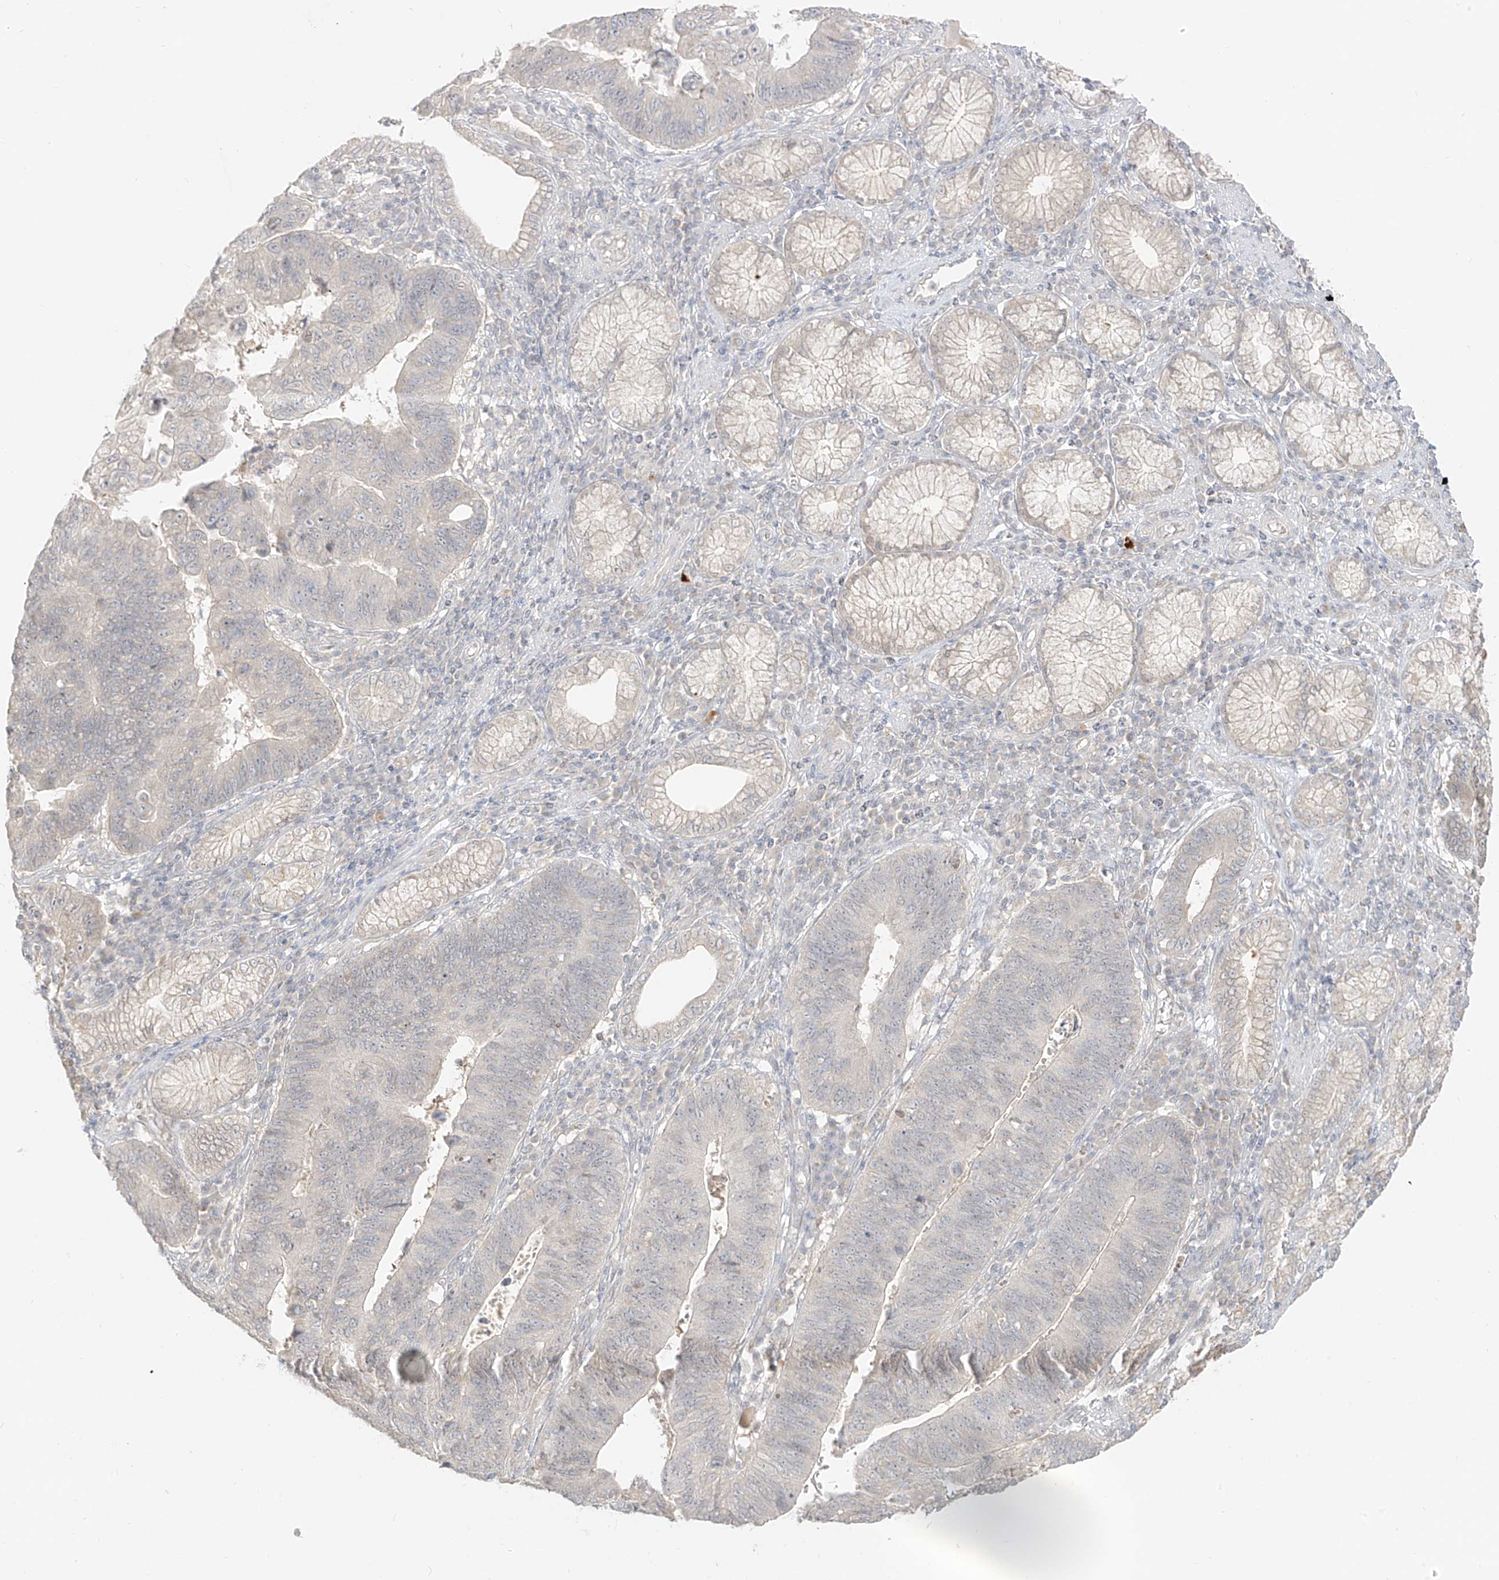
{"staining": {"intensity": "negative", "quantity": "none", "location": "none"}, "tissue": "stomach cancer", "cell_type": "Tumor cells", "image_type": "cancer", "snomed": [{"axis": "morphology", "description": "Adenocarcinoma, NOS"}, {"axis": "topography", "description": "Stomach"}], "caption": "Immunohistochemical staining of adenocarcinoma (stomach) displays no significant expression in tumor cells.", "gene": "LIPT1", "patient": {"sex": "male", "age": 59}}